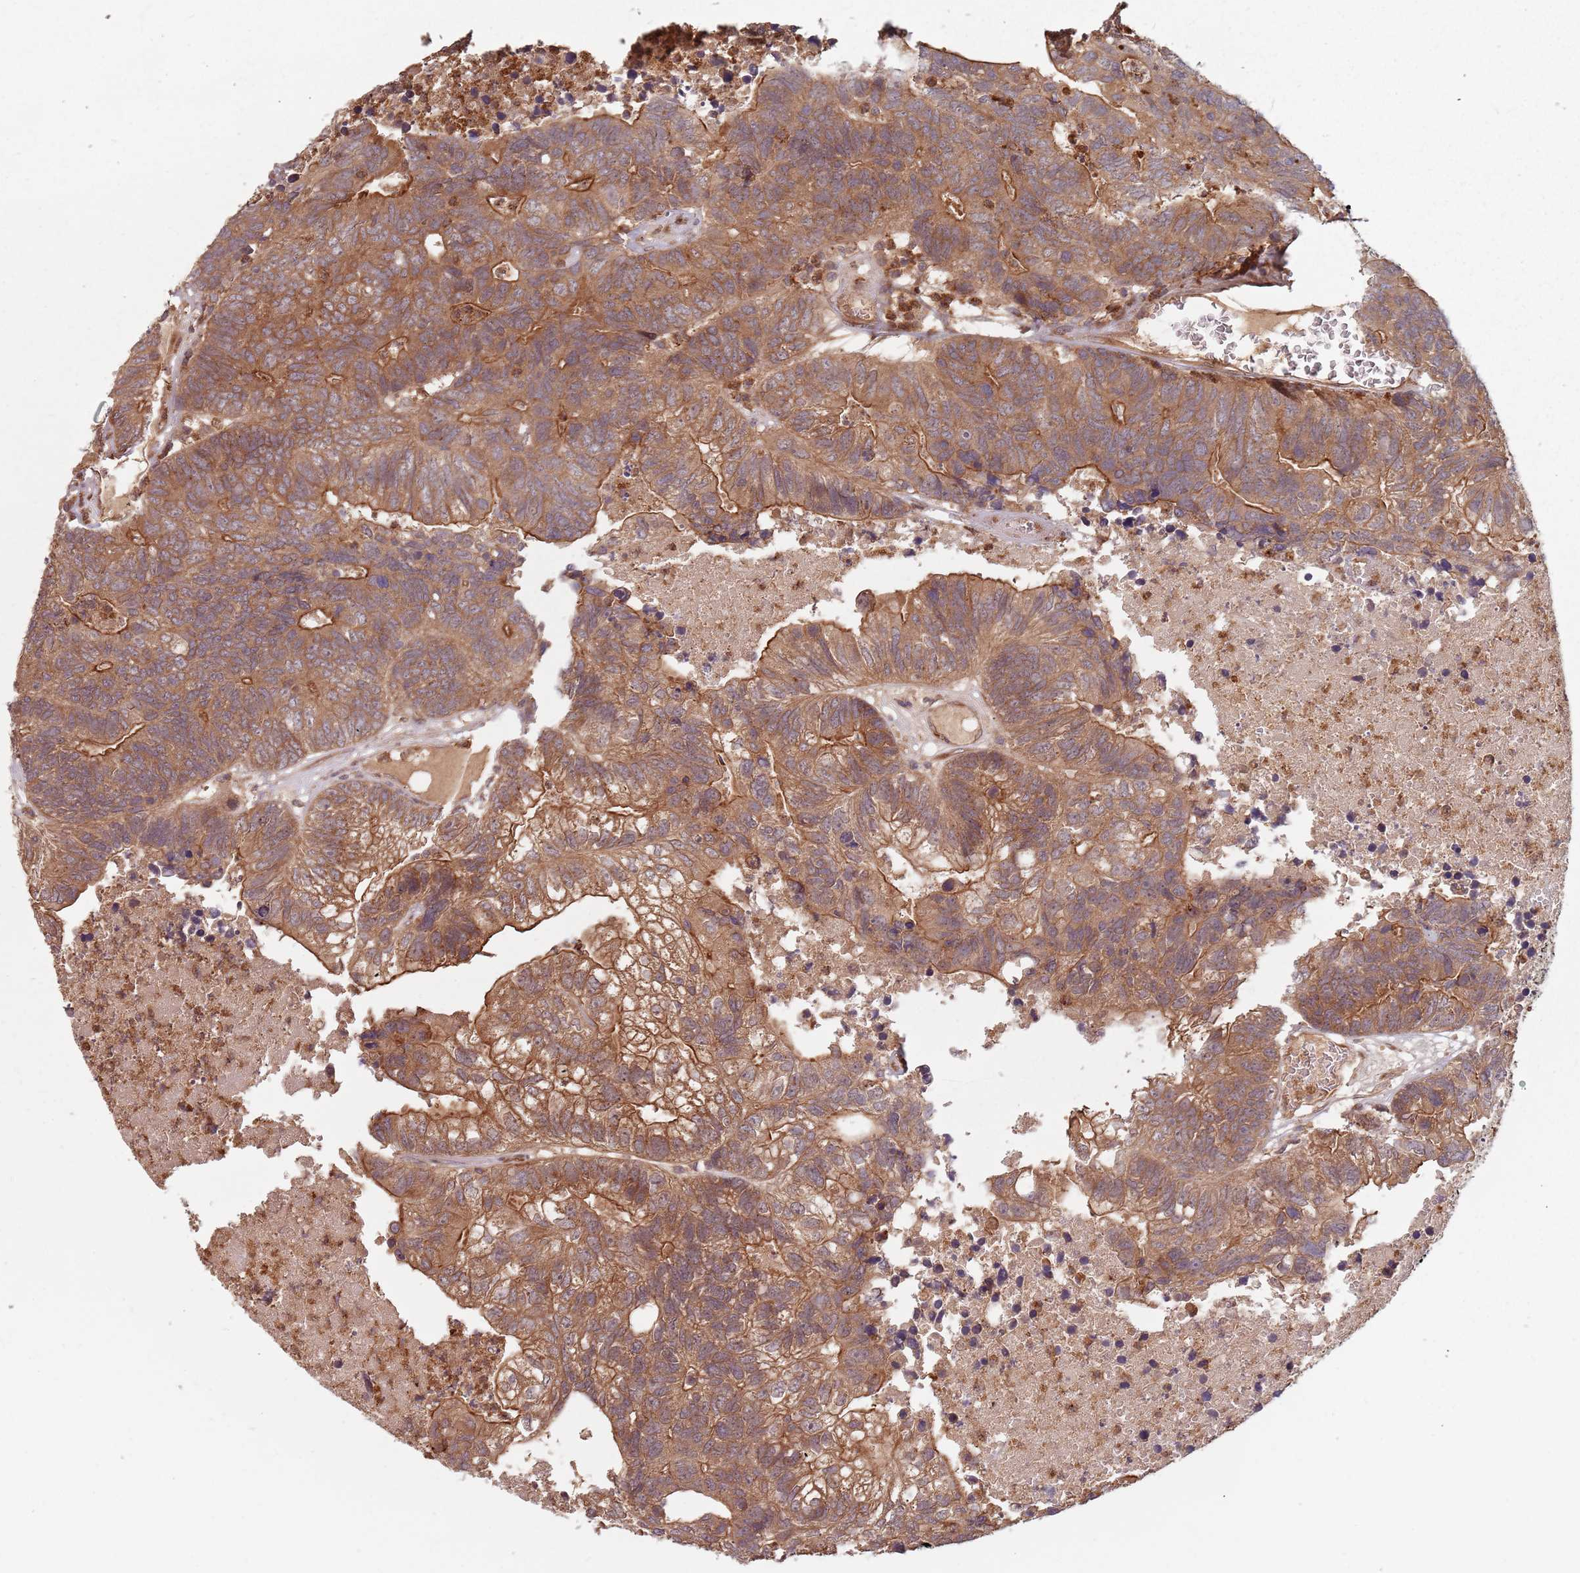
{"staining": {"intensity": "moderate", "quantity": ">75%", "location": "cytoplasmic/membranous"}, "tissue": "colorectal cancer", "cell_type": "Tumor cells", "image_type": "cancer", "snomed": [{"axis": "morphology", "description": "Adenocarcinoma, NOS"}, {"axis": "topography", "description": "Colon"}], "caption": "Immunohistochemistry (DAB (3,3'-diaminobenzidine)) staining of human colorectal adenocarcinoma shows moderate cytoplasmic/membranous protein positivity in approximately >75% of tumor cells. (Brightfield microscopy of DAB IHC at high magnification).", "gene": "C3orf14", "patient": {"sex": "female", "age": 48}}